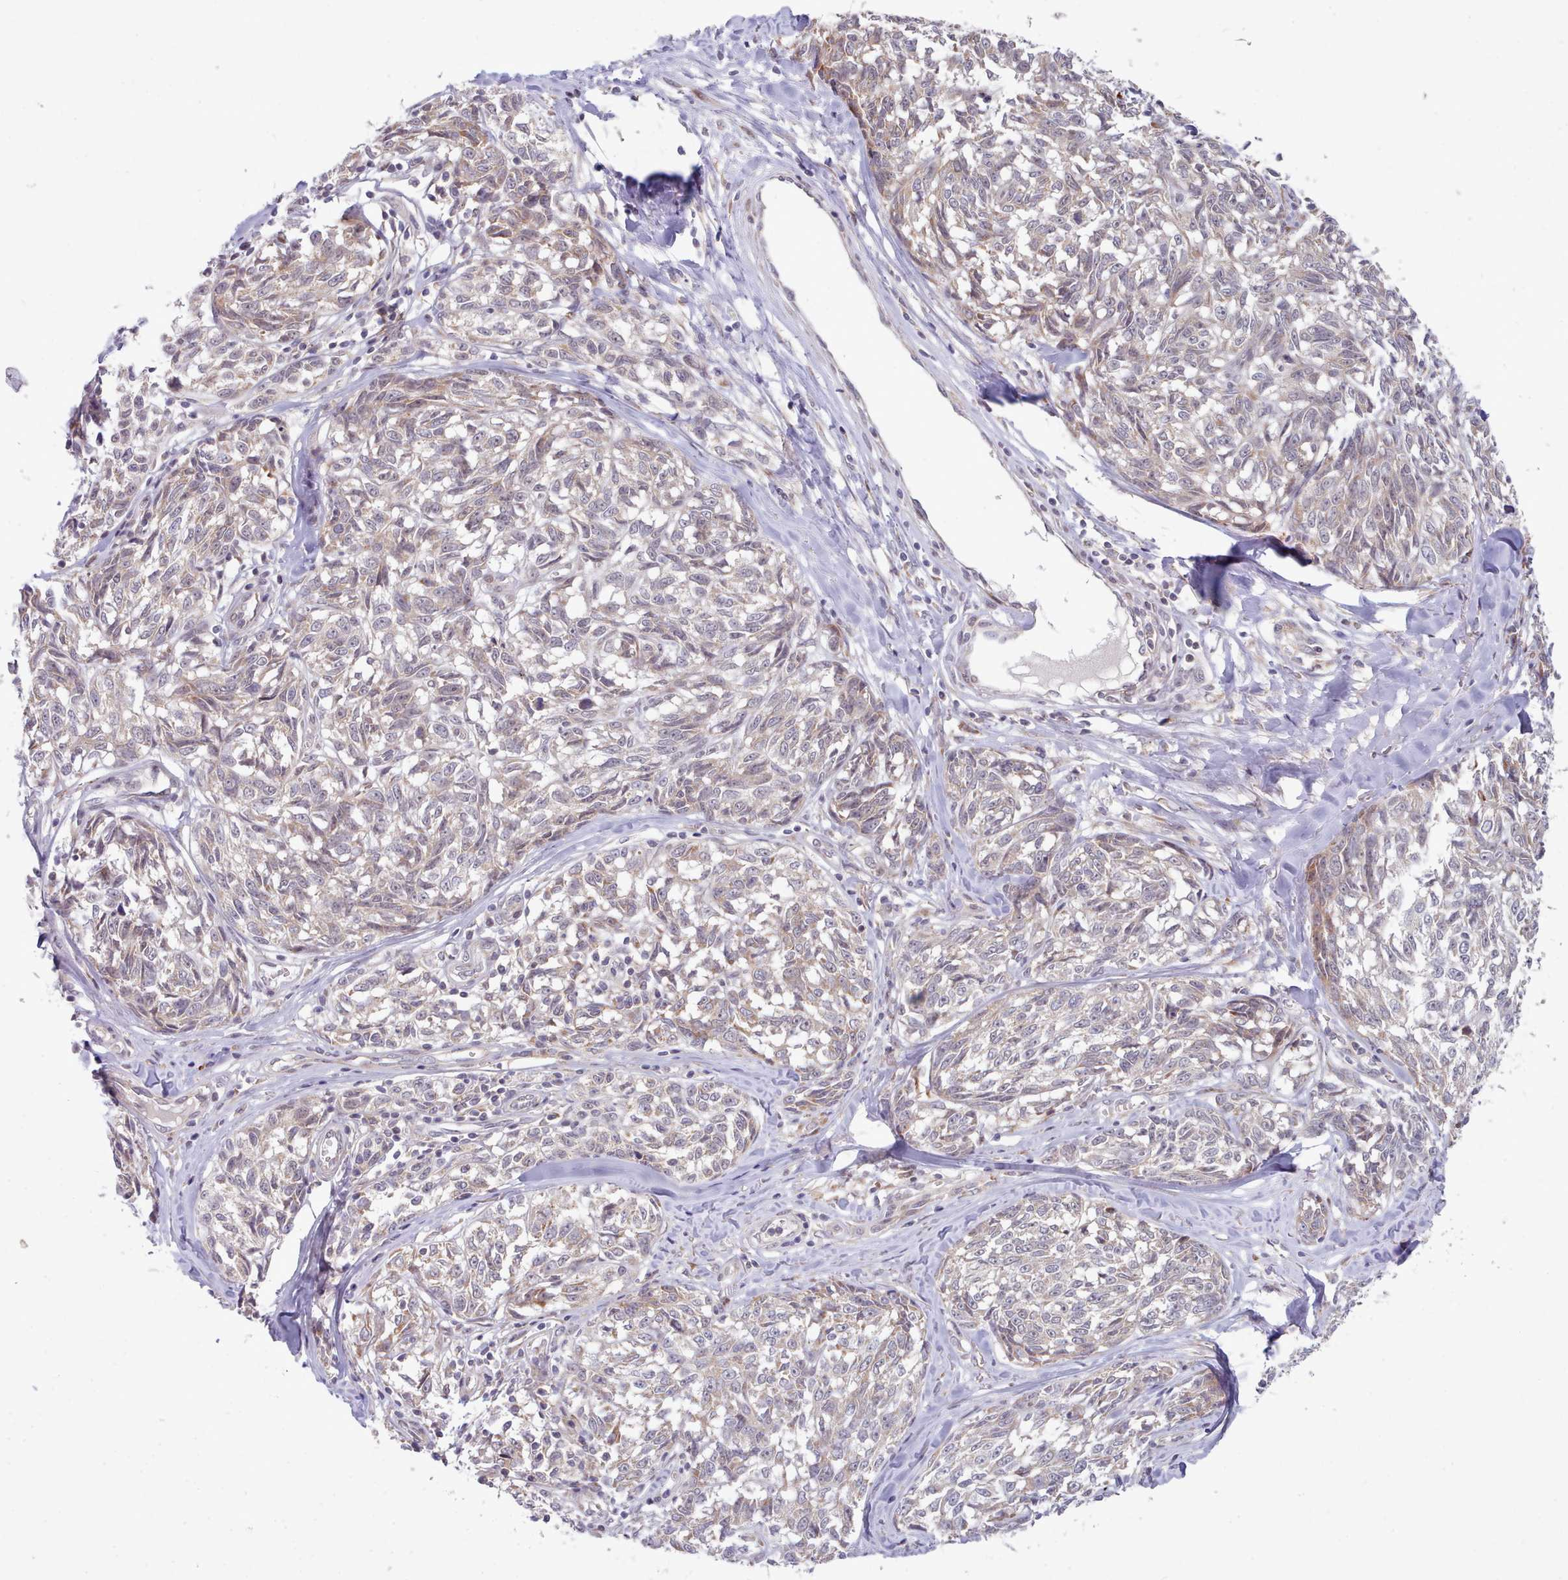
{"staining": {"intensity": "weak", "quantity": "<25%", "location": "cytoplasmic/membranous"}, "tissue": "melanoma", "cell_type": "Tumor cells", "image_type": "cancer", "snomed": [{"axis": "morphology", "description": "Normal tissue, NOS"}, {"axis": "morphology", "description": "Malignant melanoma, NOS"}, {"axis": "topography", "description": "Skin"}], "caption": "High power microscopy image of an IHC micrograph of melanoma, revealing no significant positivity in tumor cells.", "gene": "TRIM26", "patient": {"sex": "female", "age": 64}}